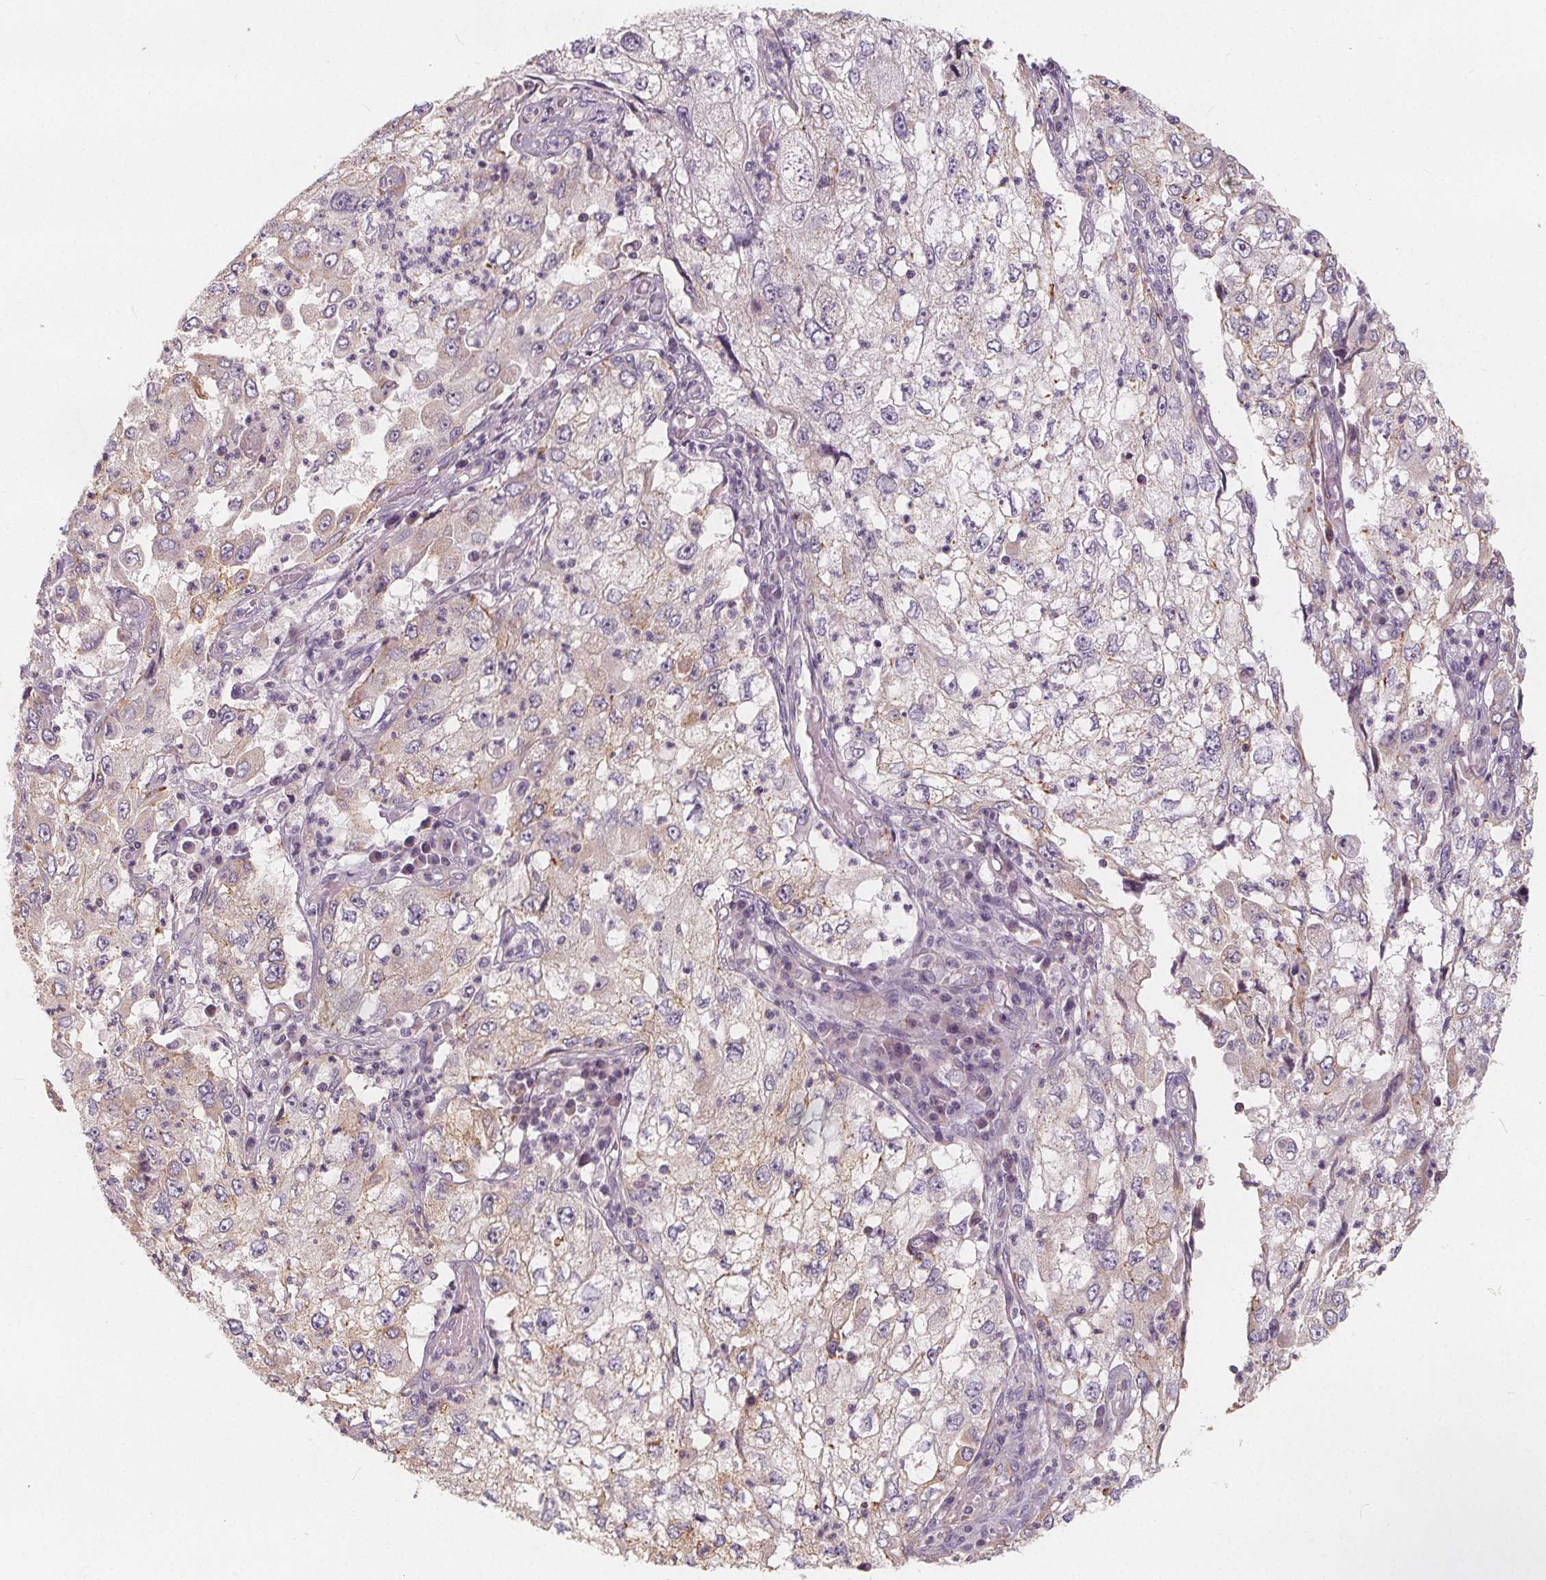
{"staining": {"intensity": "negative", "quantity": "none", "location": "none"}, "tissue": "cervical cancer", "cell_type": "Tumor cells", "image_type": "cancer", "snomed": [{"axis": "morphology", "description": "Squamous cell carcinoma, NOS"}, {"axis": "topography", "description": "Cervix"}], "caption": "DAB (3,3'-diaminobenzidine) immunohistochemical staining of cervical cancer (squamous cell carcinoma) reveals no significant staining in tumor cells. (DAB immunohistochemistry with hematoxylin counter stain).", "gene": "DRC3", "patient": {"sex": "female", "age": 36}}